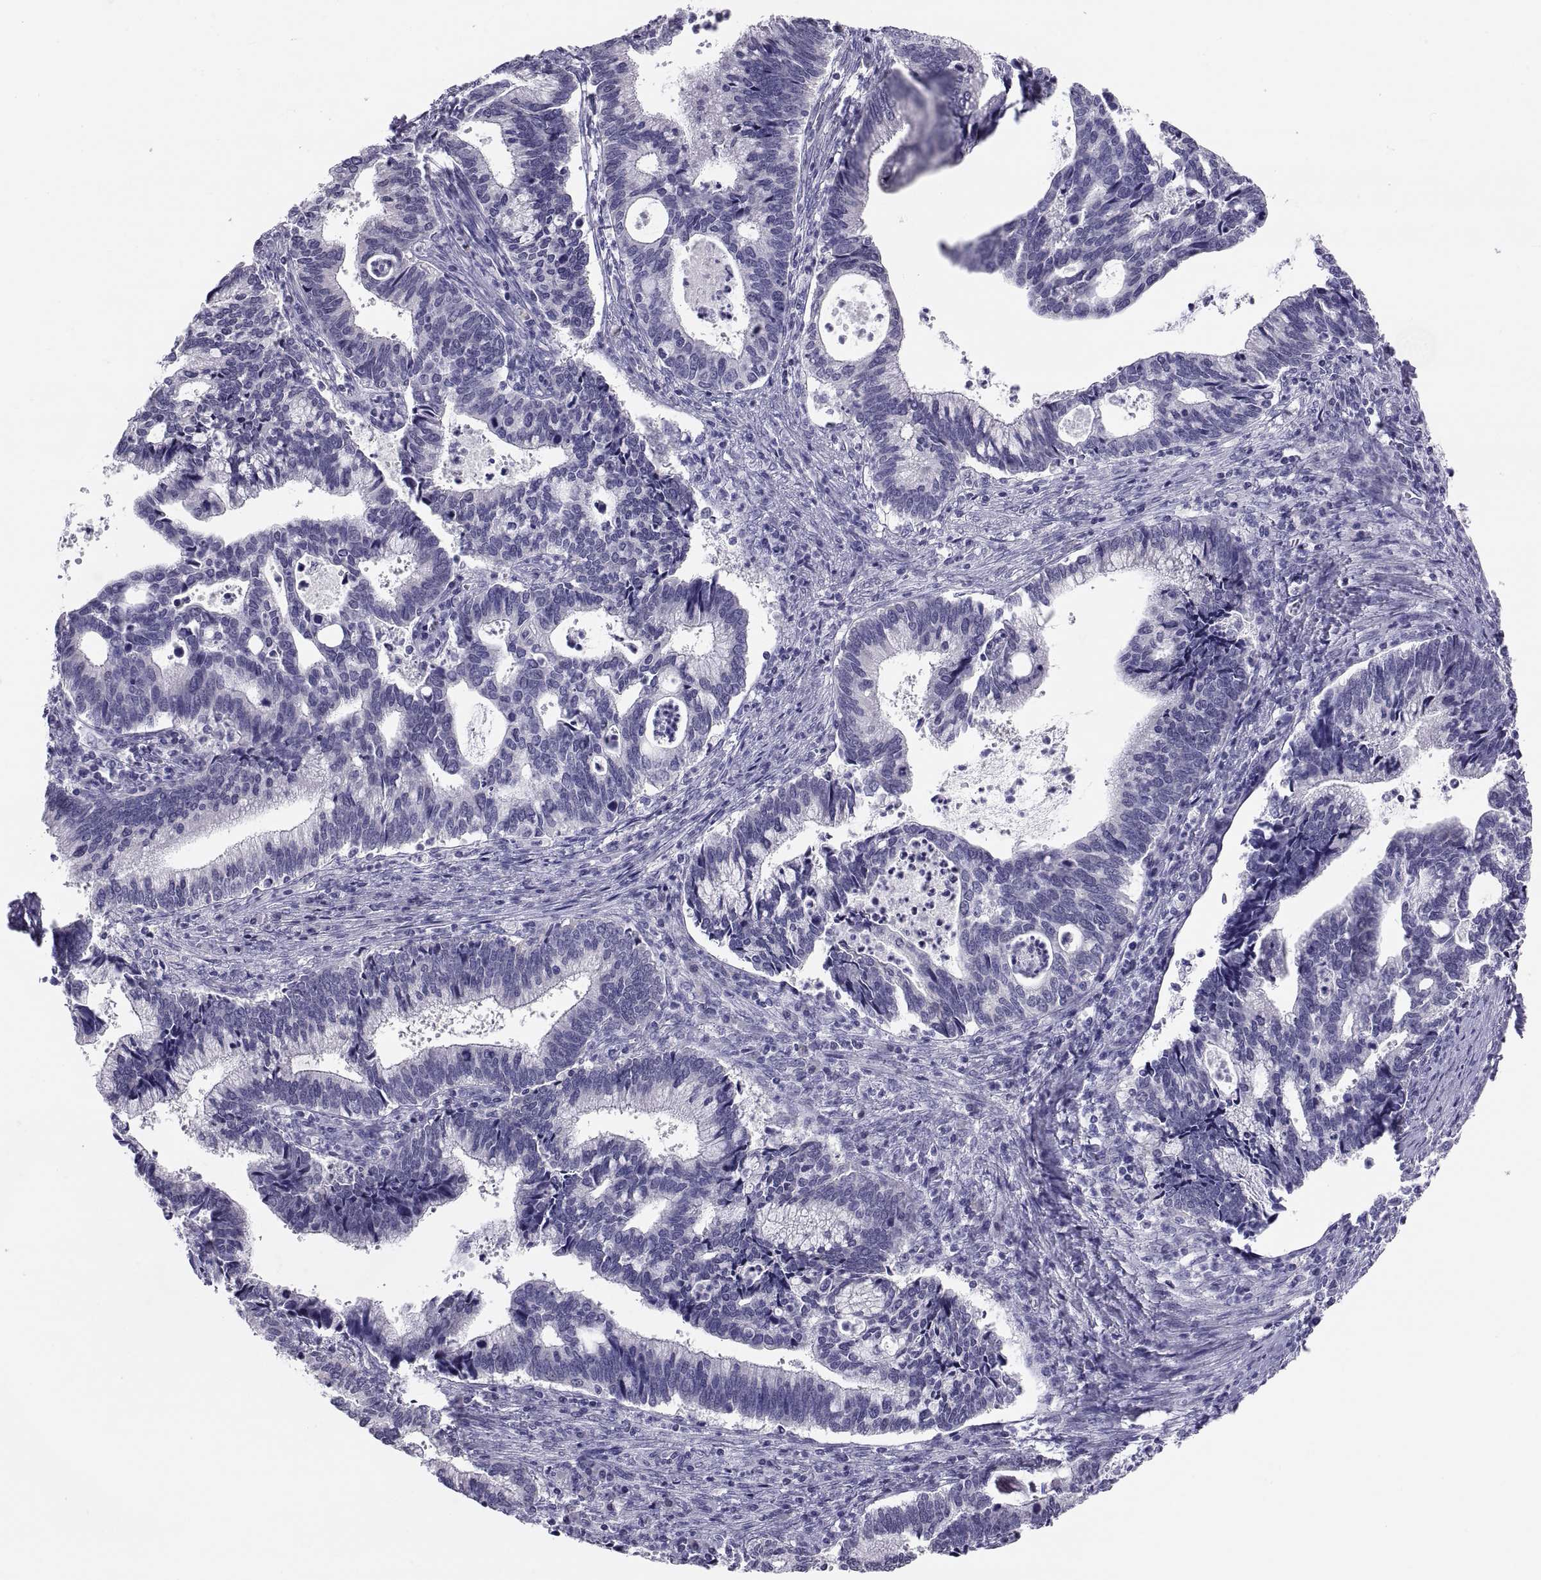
{"staining": {"intensity": "negative", "quantity": "none", "location": "none"}, "tissue": "cervical cancer", "cell_type": "Tumor cells", "image_type": "cancer", "snomed": [{"axis": "morphology", "description": "Adenocarcinoma, NOS"}, {"axis": "topography", "description": "Cervix"}], "caption": "The immunohistochemistry micrograph has no significant positivity in tumor cells of adenocarcinoma (cervical) tissue.", "gene": "FAM170A", "patient": {"sex": "female", "age": 42}}